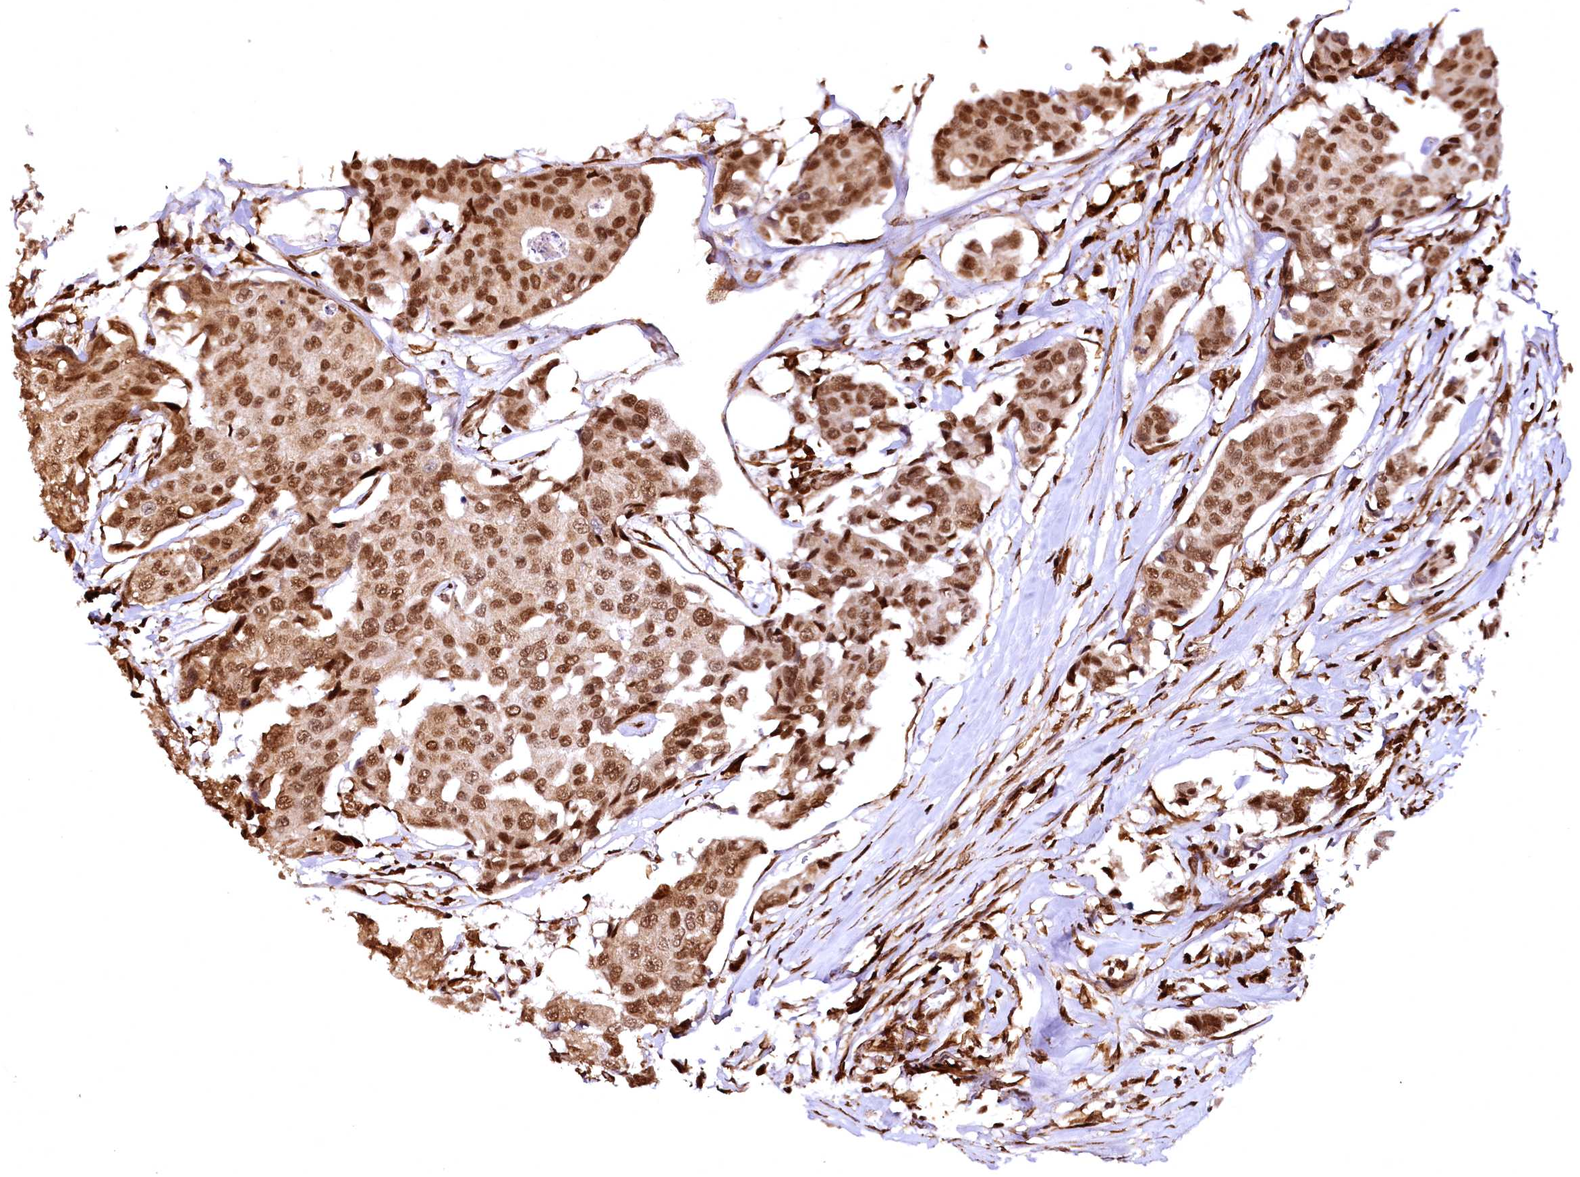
{"staining": {"intensity": "moderate", "quantity": ">75%", "location": "nuclear"}, "tissue": "breast cancer", "cell_type": "Tumor cells", "image_type": "cancer", "snomed": [{"axis": "morphology", "description": "Duct carcinoma"}, {"axis": "topography", "description": "Breast"}], "caption": "The photomicrograph reveals staining of breast cancer, revealing moderate nuclear protein expression (brown color) within tumor cells. The staining was performed using DAB (3,3'-diaminobenzidine), with brown indicating positive protein expression. Nuclei are stained blue with hematoxylin.", "gene": "PDS5B", "patient": {"sex": "female", "age": 80}}